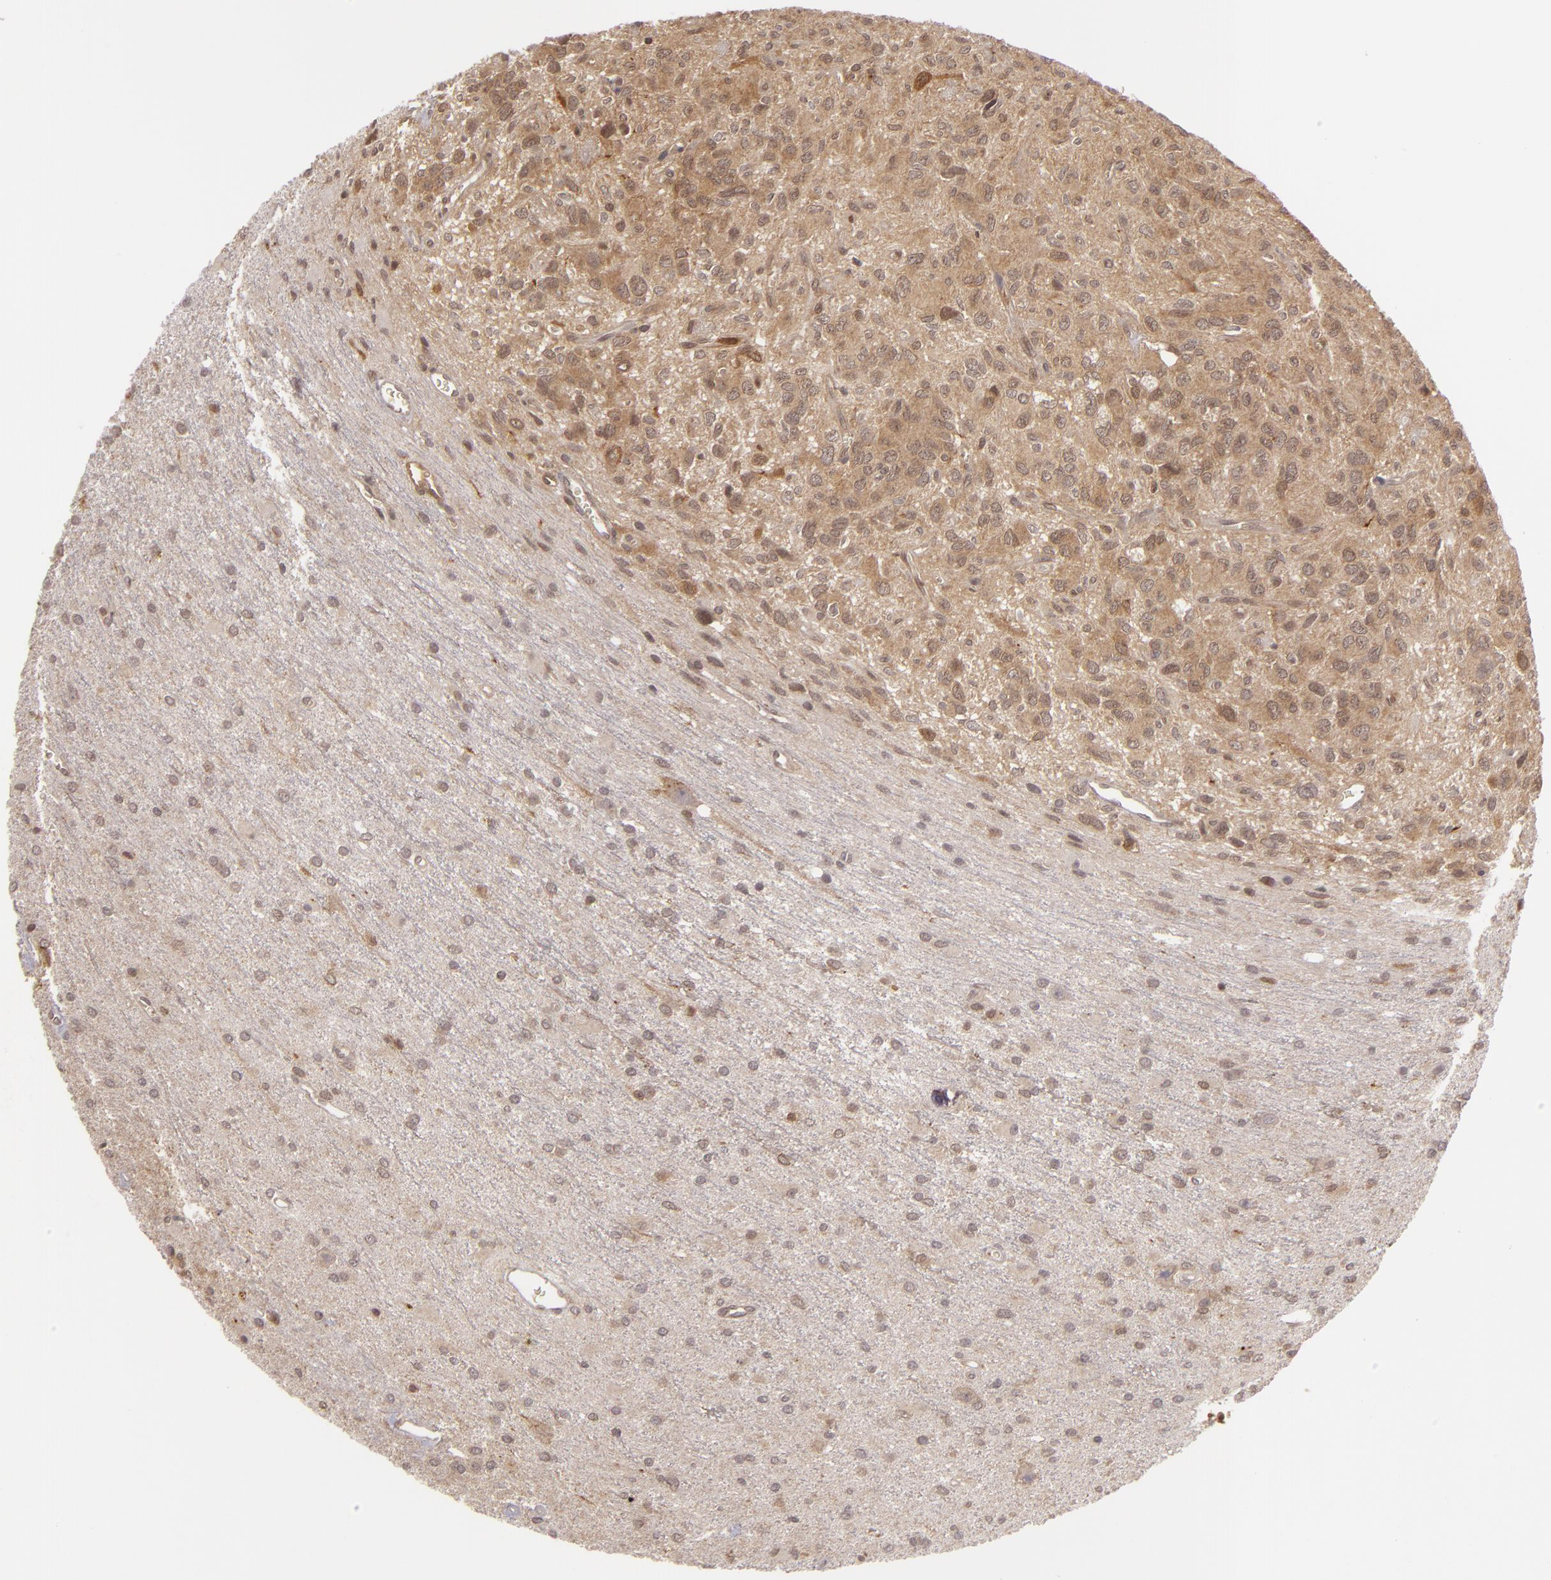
{"staining": {"intensity": "moderate", "quantity": "25%-75%", "location": "cytoplasmic/membranous"}, "tissue": "glioma", "cell_type": "Tumor cells", "image_type": "cancer", "snomed": [{"axis": "morphology", "description": "Glioma, malignant, Low grade"}, {"axis": "topography", "description": "Brain"}], "caption": "IHC micrograph of human malignant glioma (low-grade) stained for a protein (brown), which exhibits medium levels of moderate cytoplasmic/membranous expression in approximately 25%-75% of tumor cells.", "gene": "ZBTB33", "patient": {"sex": "female", "age": 15}}